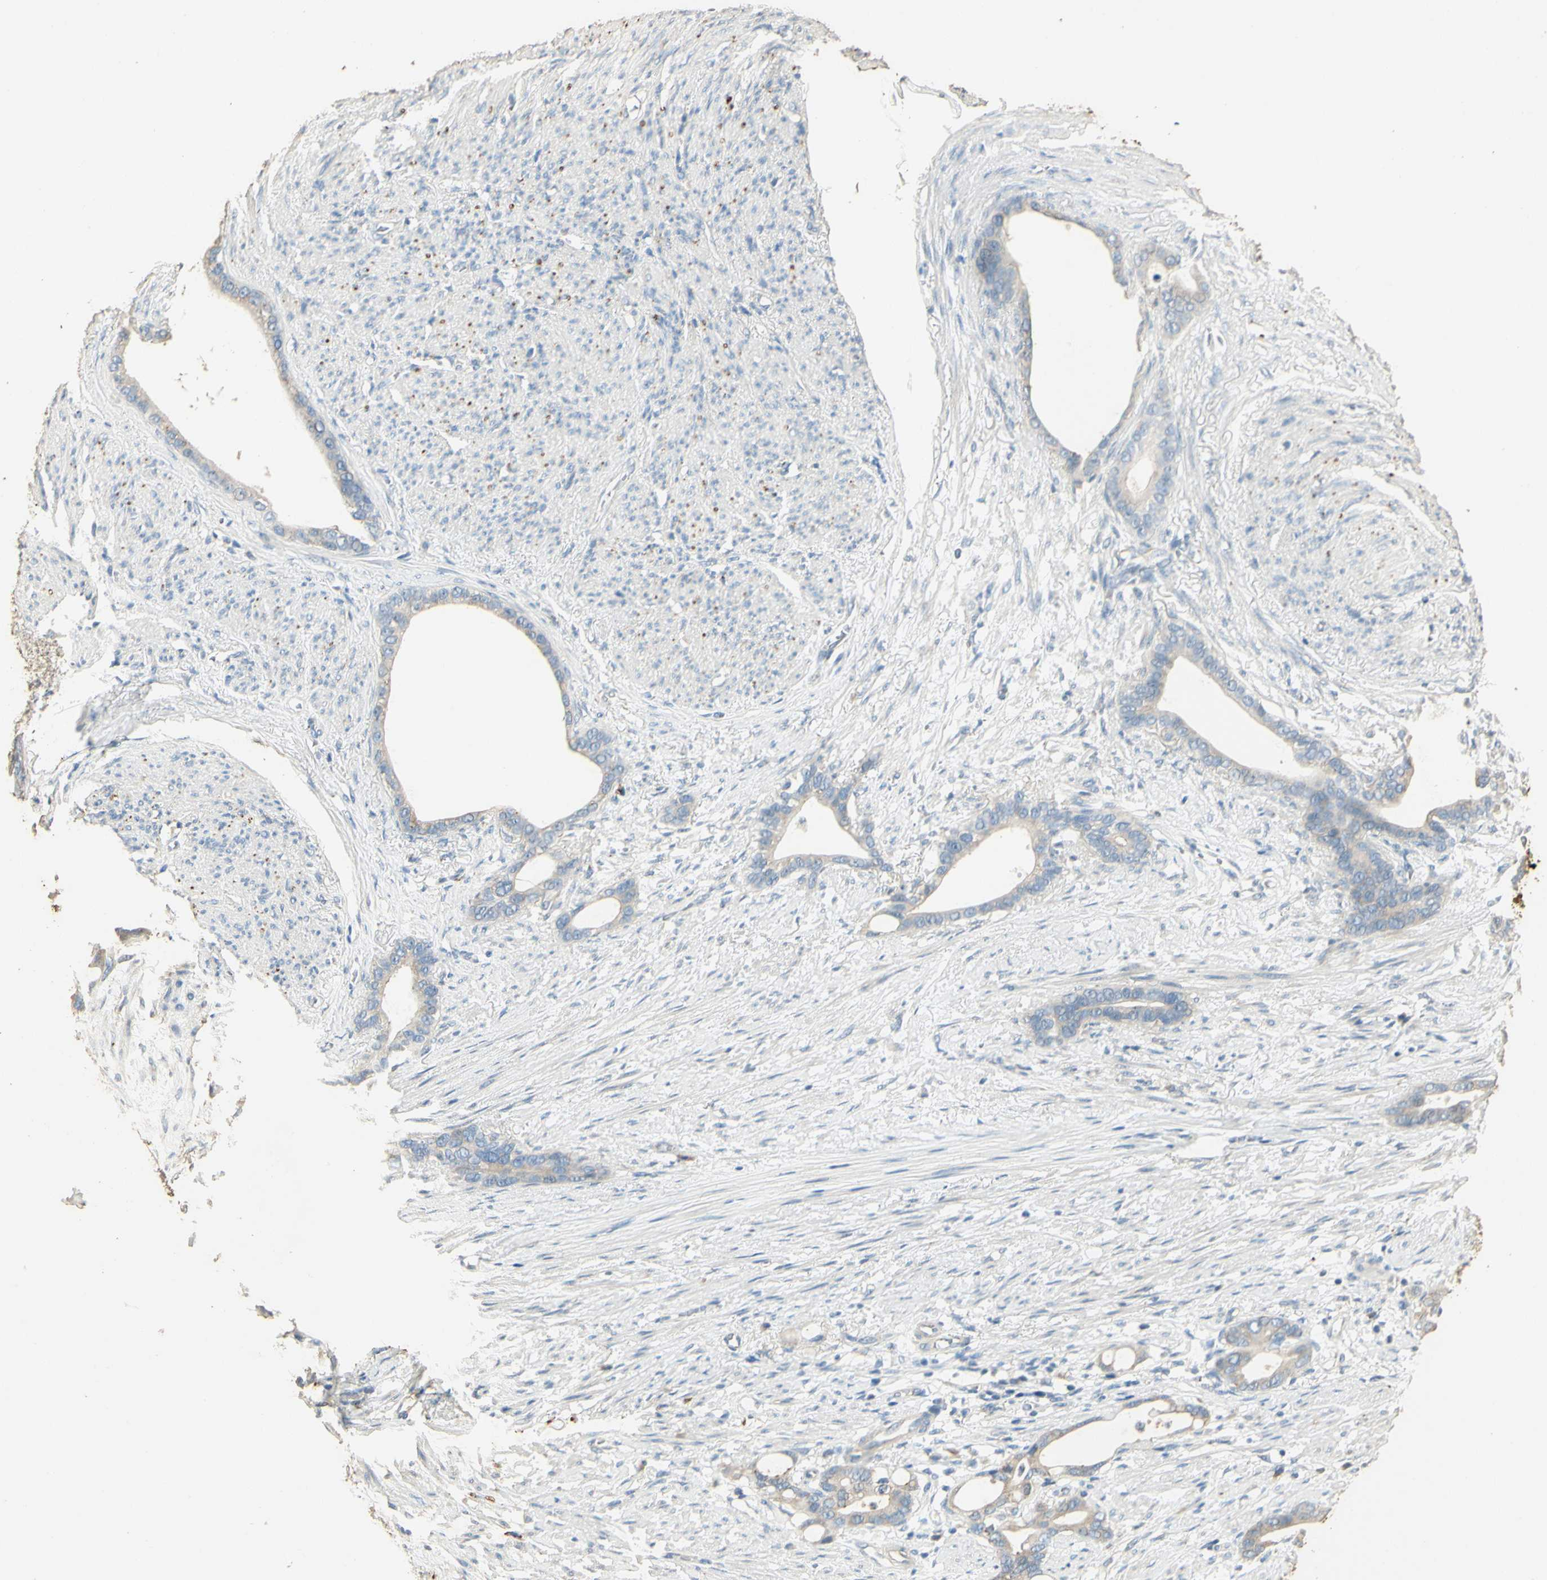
{"staining": {"intensity": "negative", "quantity": "none", "location": "none"}, "tissue": "stomach cancer", "cell_type": "Tumor cells", "image_type": "cancer", "snomed": [{"axis": "morphology", "description": "Adenocarcinoma, NOS"}, {"axis": "topography", "description": "Stomach"}], "caption": "This is an immunohistochemistry (IHC) micrograph of human adenocarcinoma (stomach). There is no expression in tumor cells.", "gene": "ARHGEF17", "patient": {"sex": "female", "age": 75}}